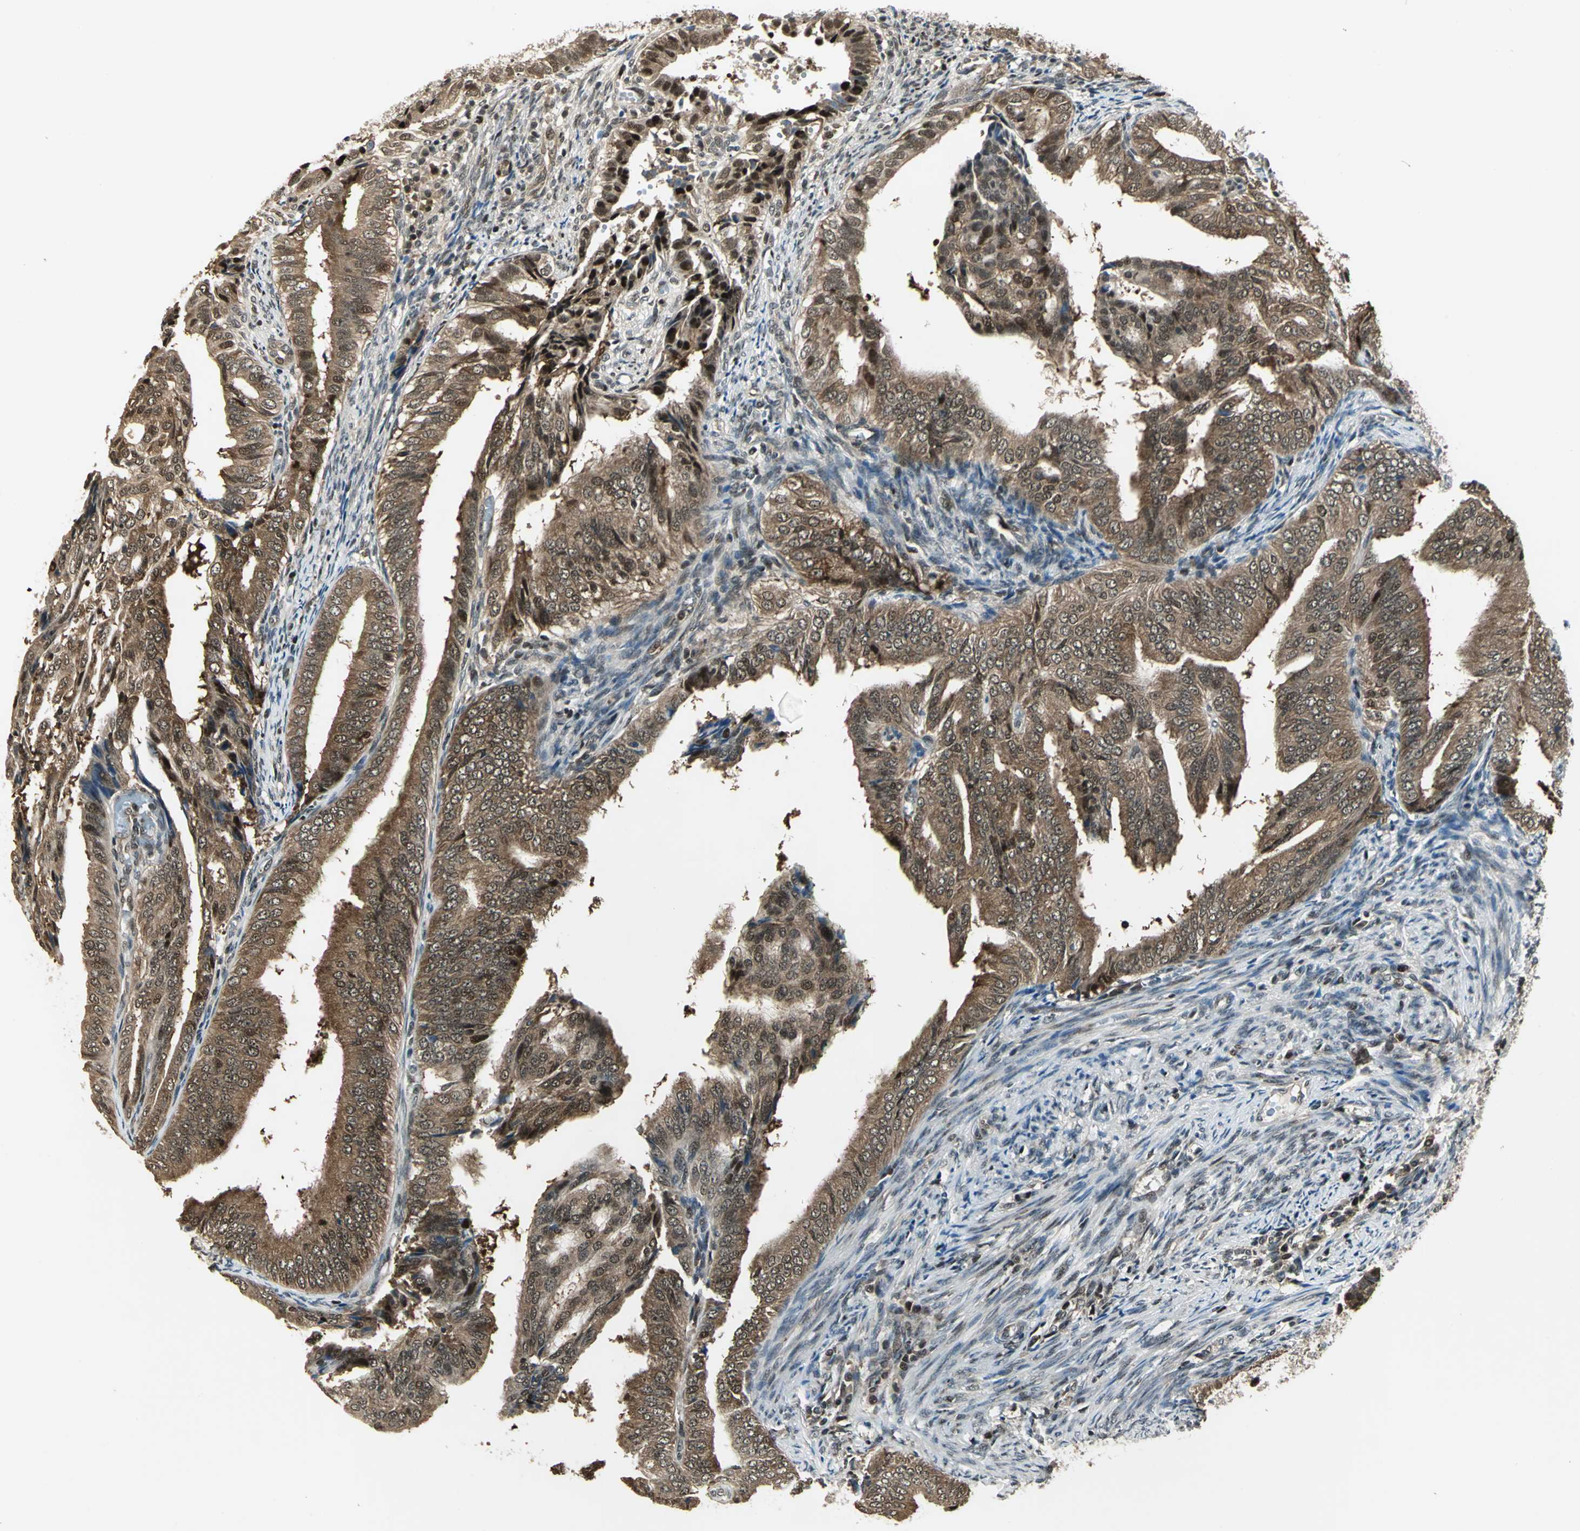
{"staining": {"intensity": "moderate", "quantity": ">75%", "location": "cytoplasmic/membranous,nuclear"}, "tissue": "endometrial cancer", "cell_type": "Tumor cells", "image_type": "cancer", "snomed": [{"axis": "morphology", "description": "Adenocarcinoma, NOS"}, {"axis": "topography", "description": "Endometrium"}], "caption": "Immunohistochemical staining of endometrial cancer exhibits medium levels of moderate cytoplasmic/membranous and nuclear protein expression in about >75% of tumor cells.", "gene": "PSMC3", "patient": {"sex": "female", "age": 58}}